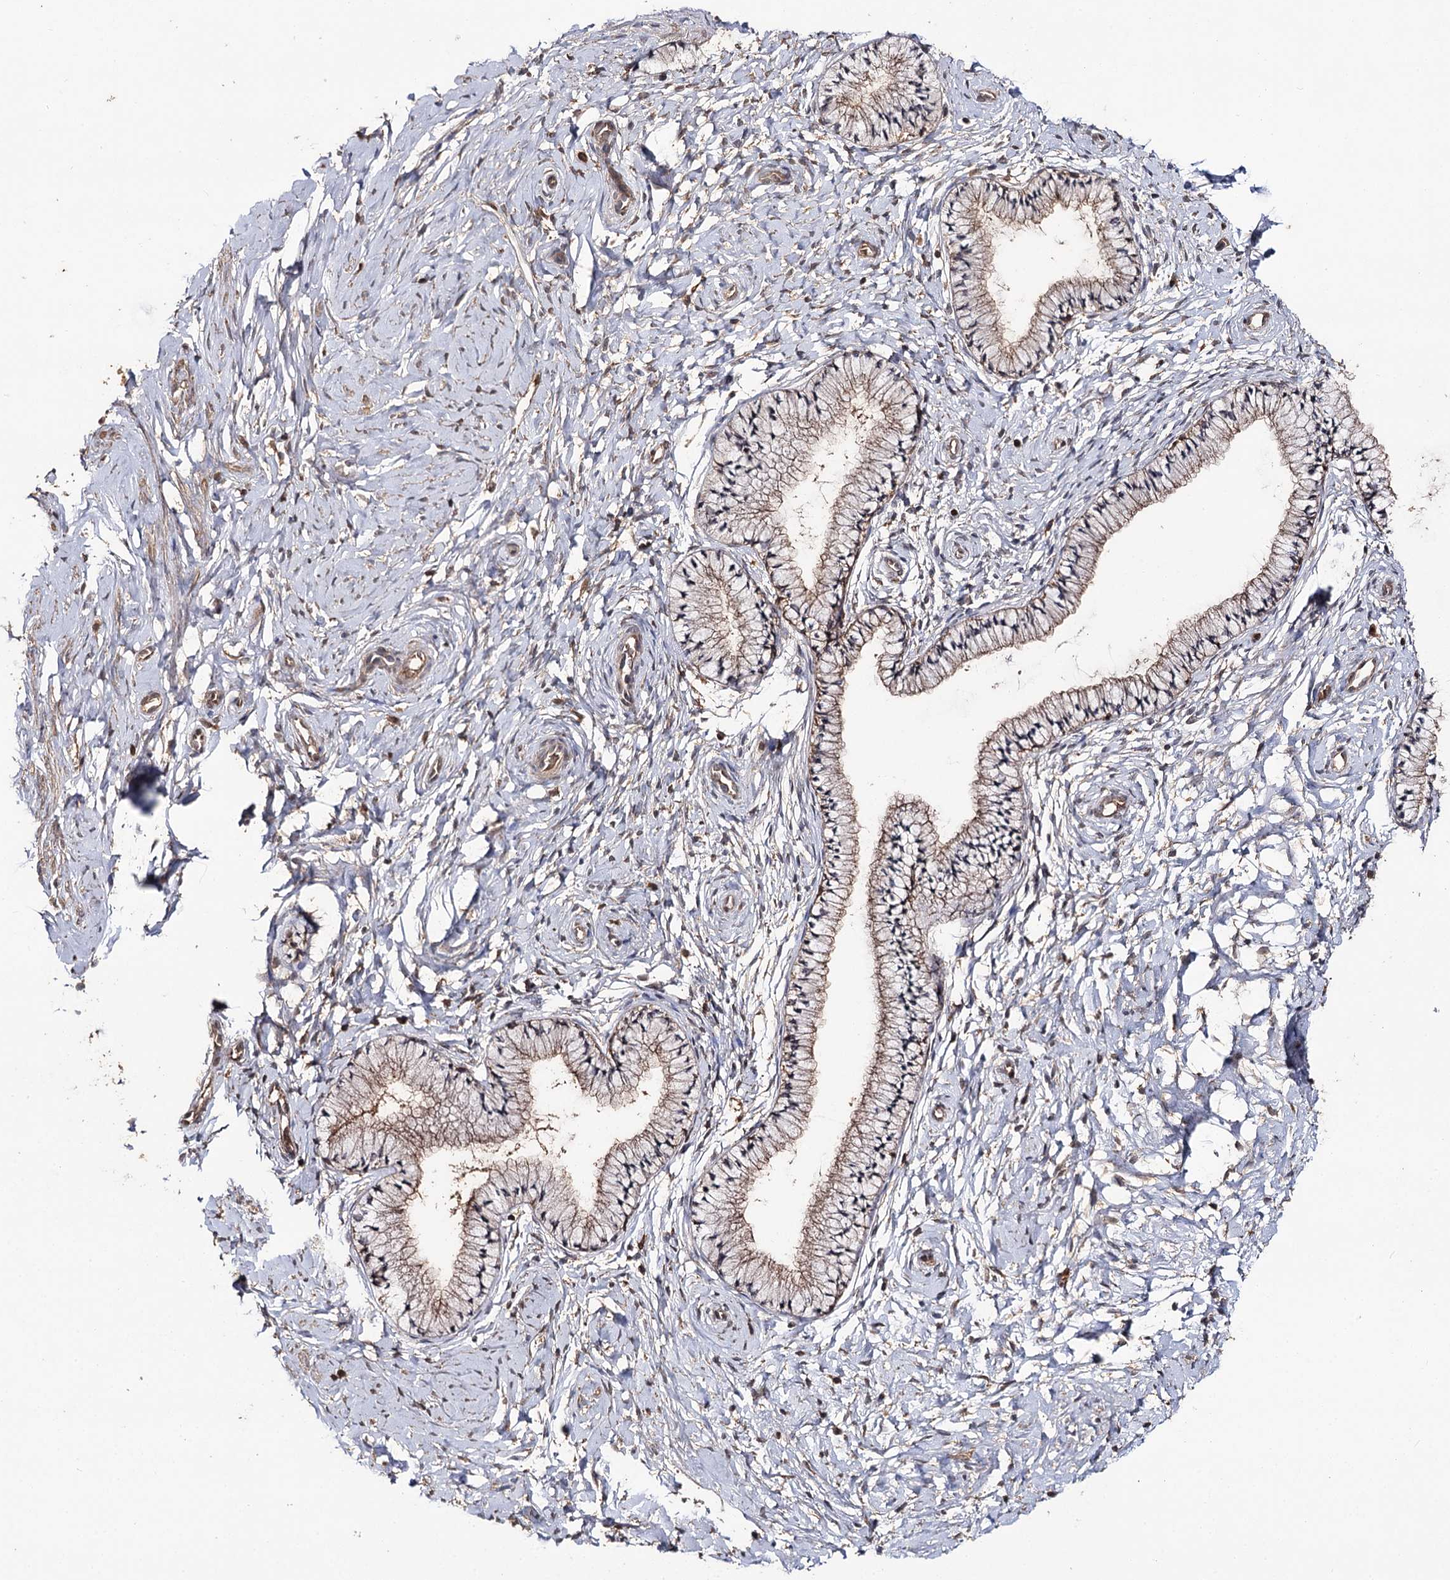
{"staining": {"intensity": "moderate", "quantity": "25%-75%", "location": "cytoplasmic/membranous"}, "tissue": "cervix", "cell_type": "Glandular cells", "image_type": "normal", "snomed": [{"axis": "morphology", "description": "Normal tissue, NOS"}, {"axis": "topography", "description": "Cervix"}], "caption": "Glandular cells display medium levels of moderate cytoplasmic/membranous positivity in approximately 25%-75% of cells in unremarkable human cervix.", "gene": "FAM53B", "patient": {"sex": "female", "age": 33}}